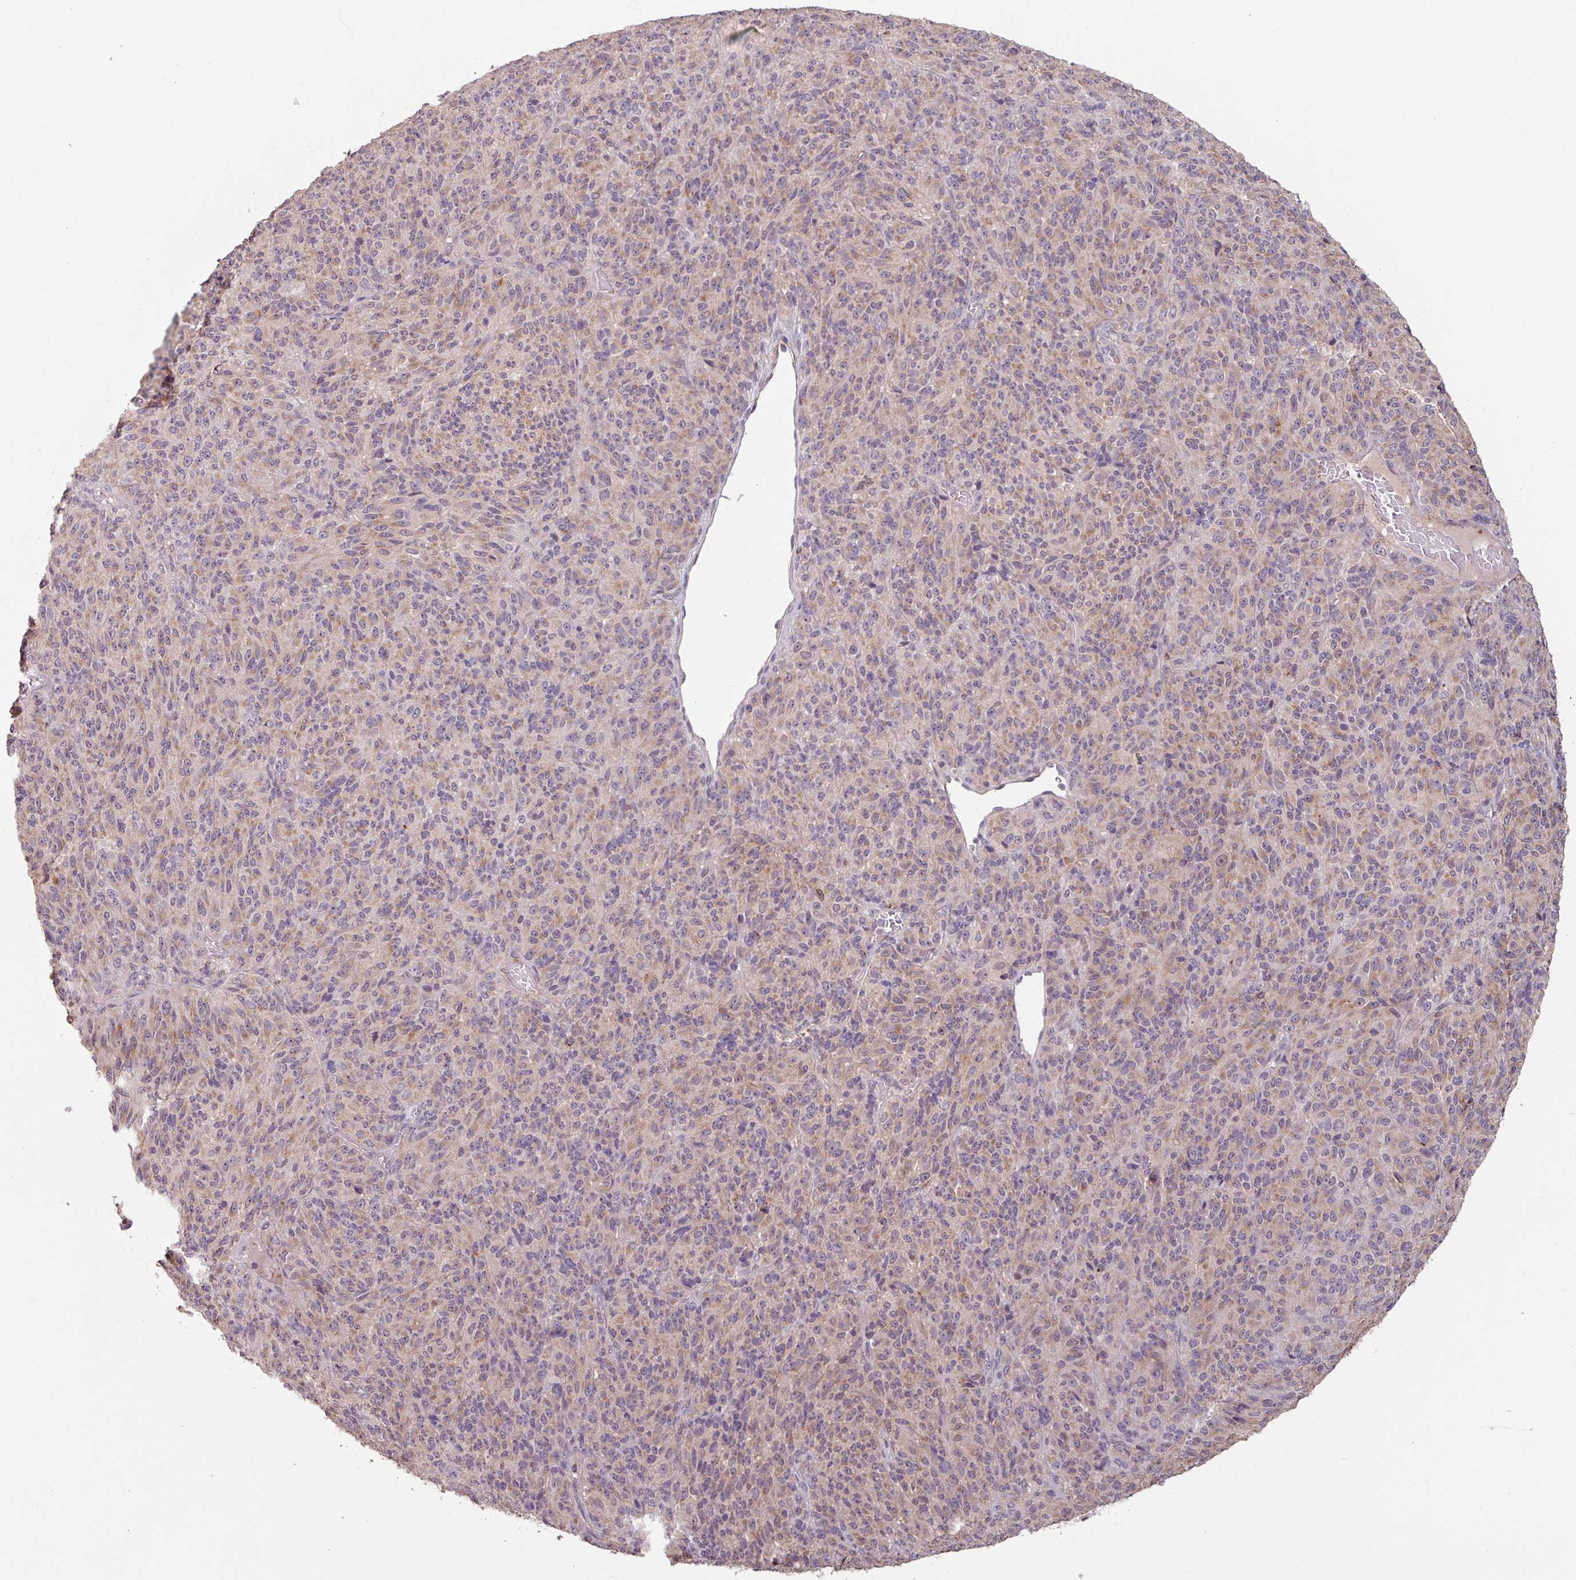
{"staining": {"intensity": "weak", "quantity": "25%-75%", "location": "cytoplasmic/membranous"}, "tissue": "melanoma", "cell_type": "Tumor cells", "image_type": "cancer", "snomed": [{"axis": "morphology", "description": "Malignant melanoma, Metastatic site"}, {"axis": "topography", "description": "Brain"}], "caption": "Protein positivity by IHC demonstrates weak cytoplasmic/membranous staining in about 25%-75% of tumor cells in melanoma.", "gene": "OR6B1", "patient": {"sex": "female", "age": 56}}